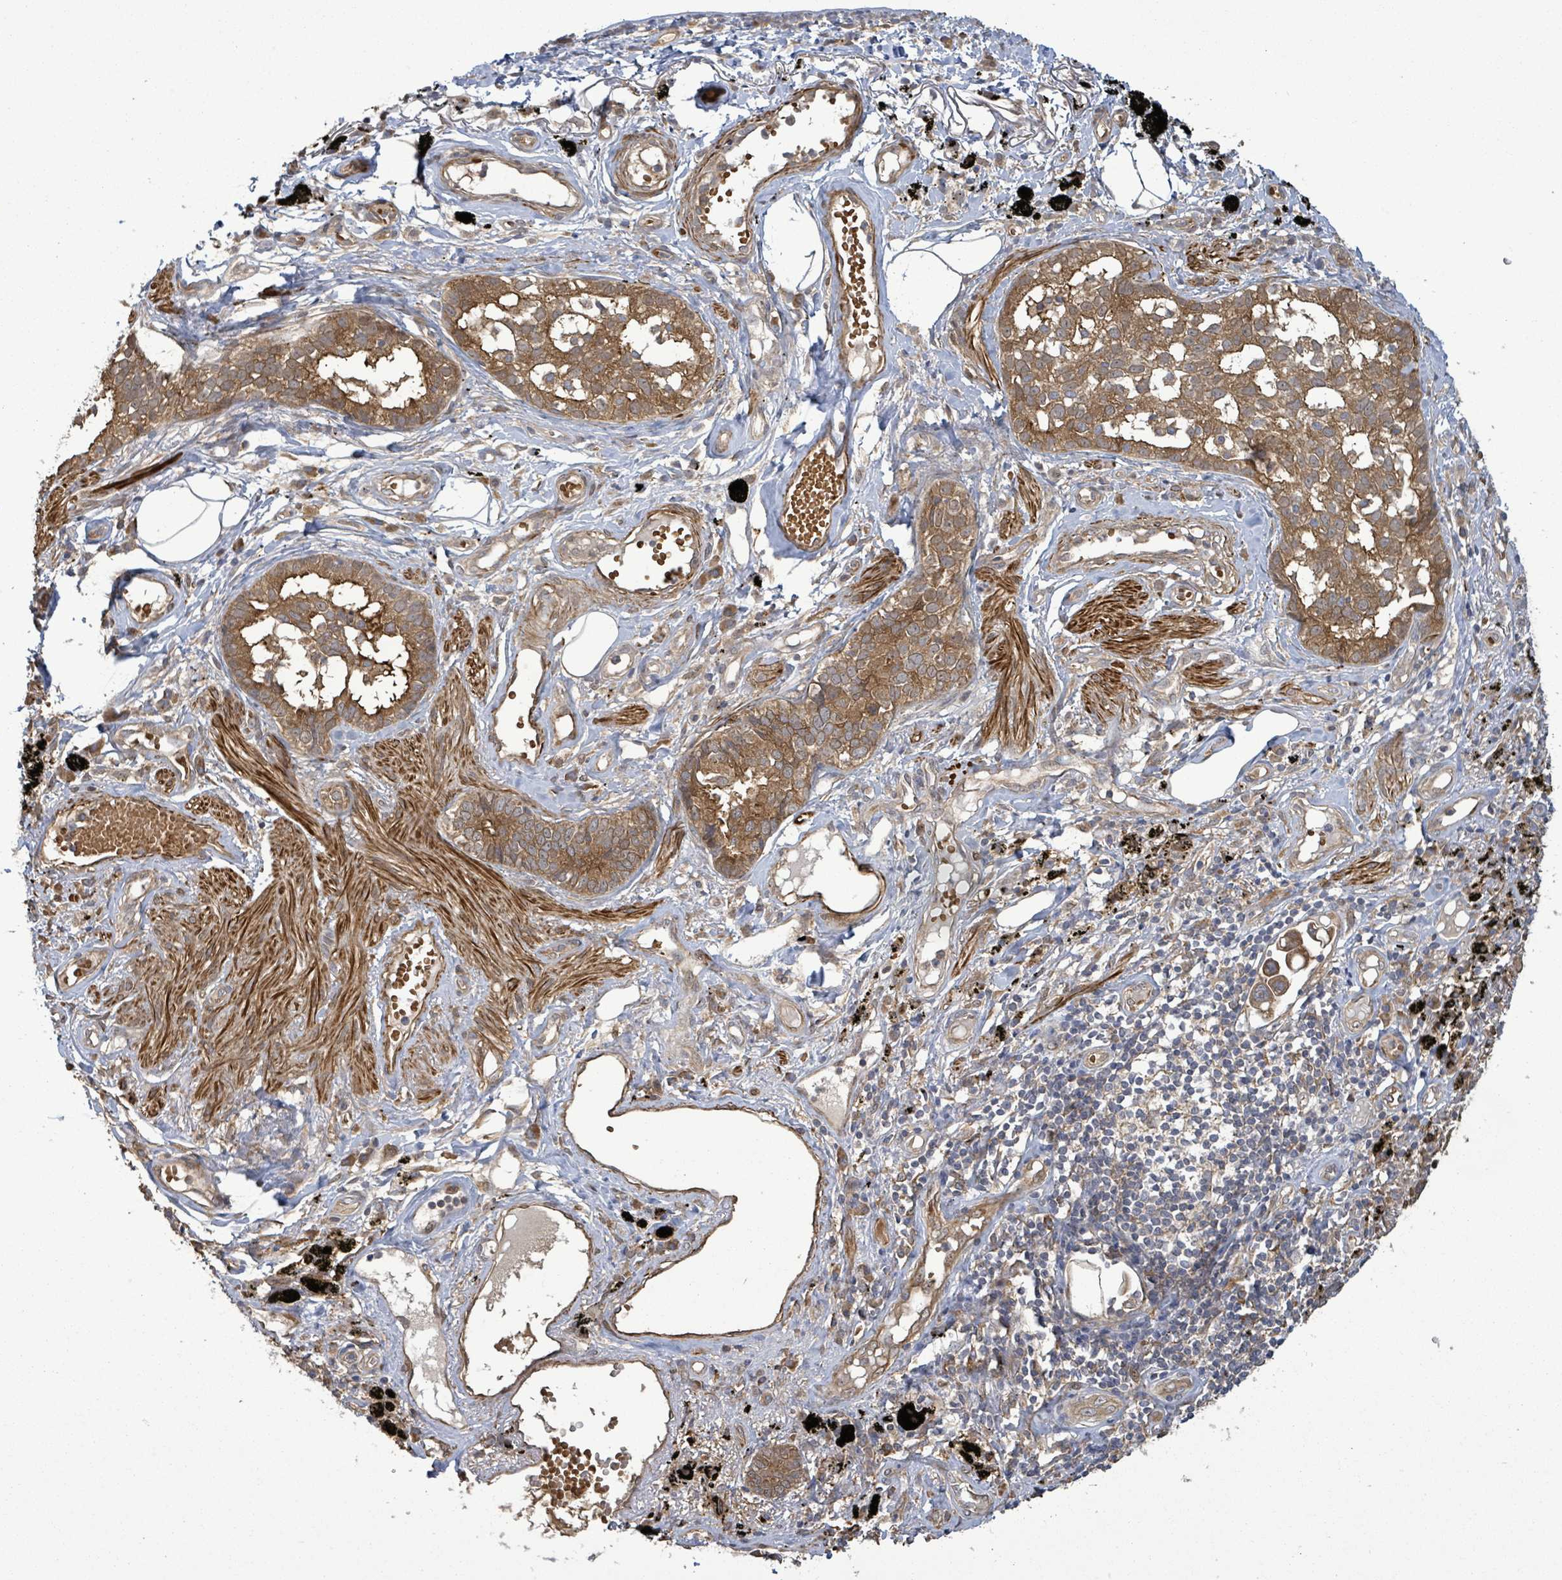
{"staining": {"intensity": "moderate", "quantity": ">75%", "location": "cytoplasmic/membranous"}, "tissue": "lung cancer", "cell_type": "Tumor cells", "image_type": "cancer", "snomed": [{"axis": "morphology", "description": "Adenocarcinoma, NOS"}, {"axis": "topography", "description": "Lung"}], "caption": "Protein expression analysis of lung adenocarcinoma reveals moderate cytoplasmic/membranous staining in approximately >75% of tumor cells.", "gene": "MAP3K6", "patient": {"sex": "male", "age": 67}}